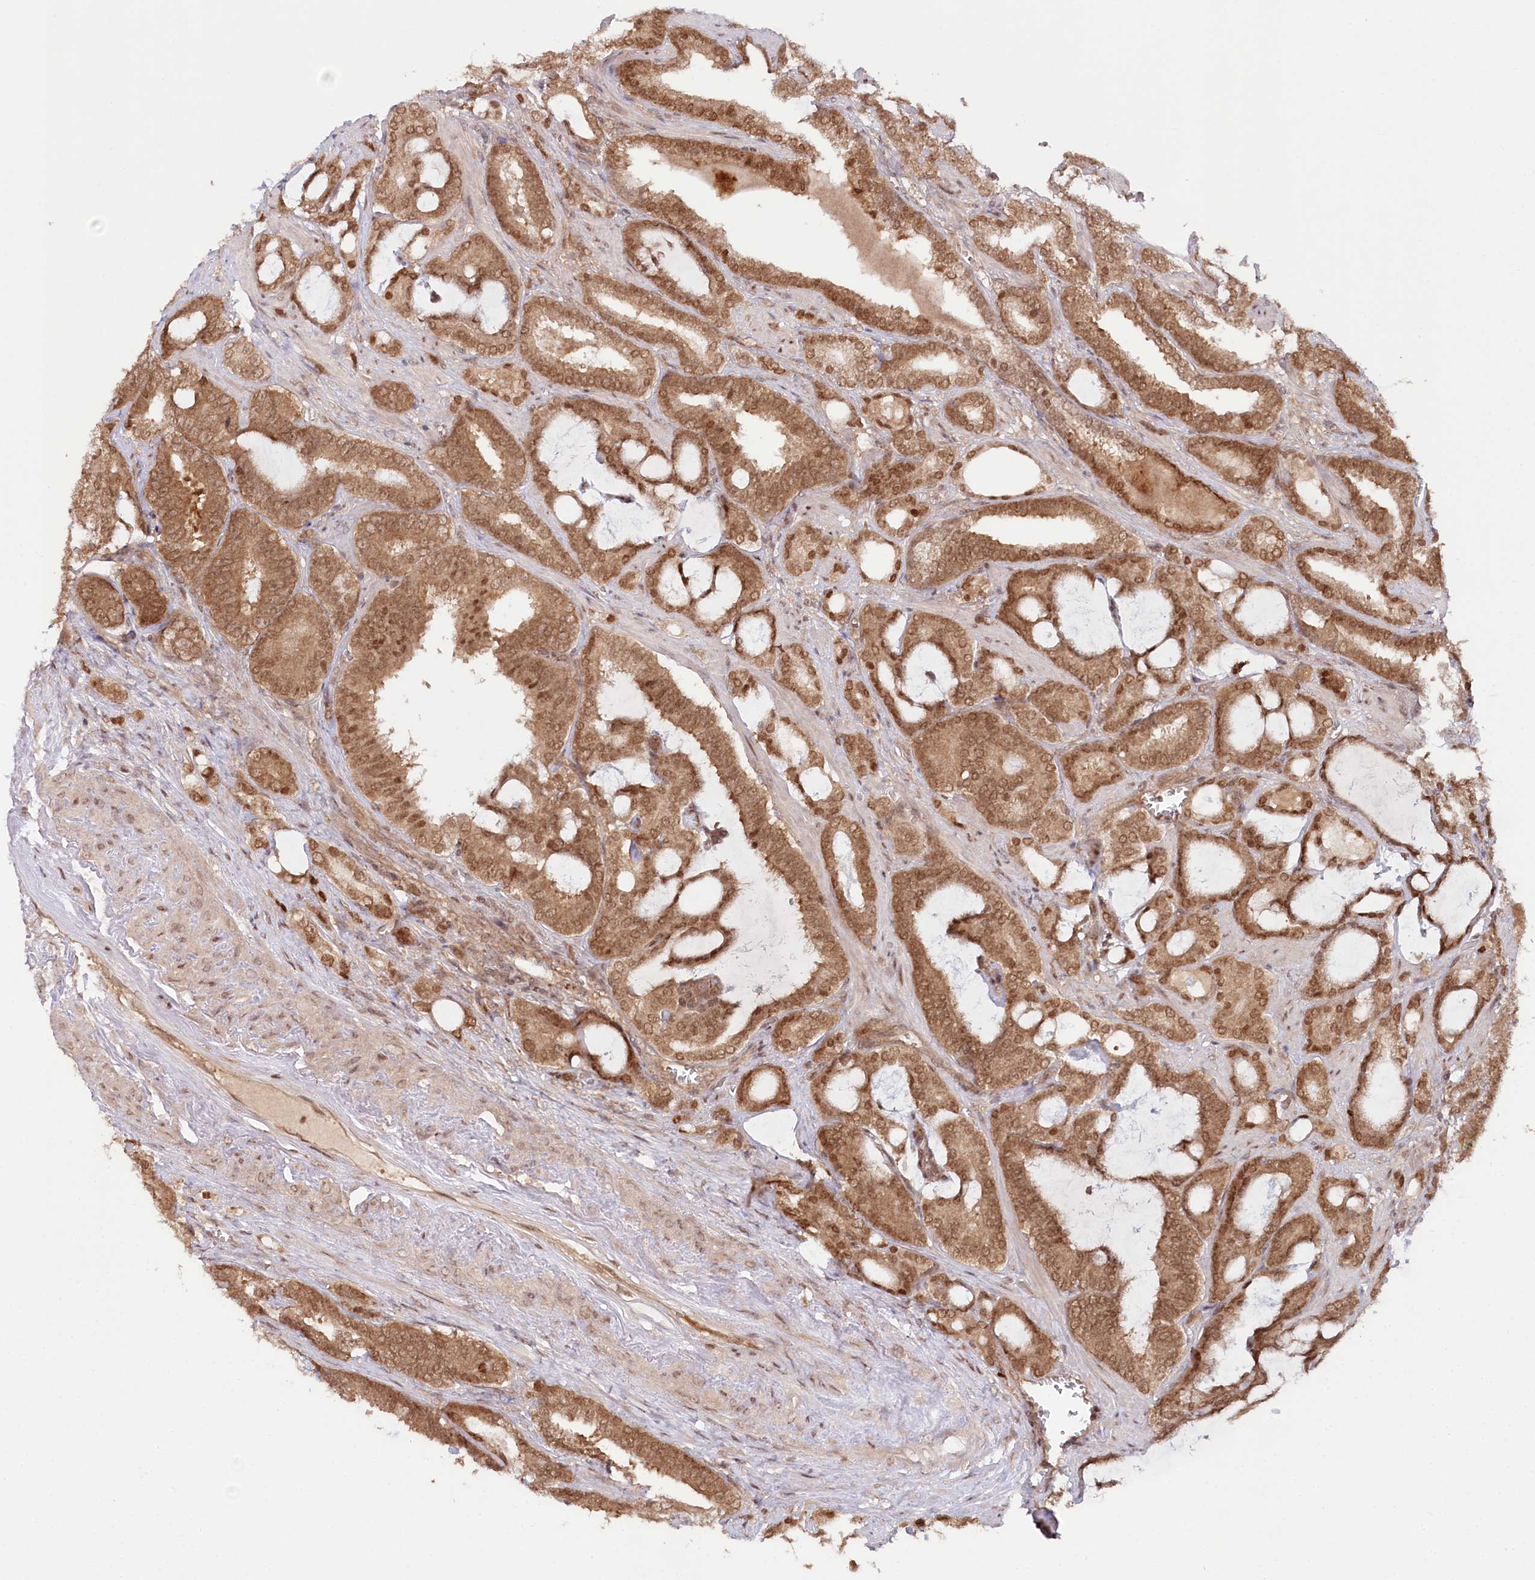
{"staining": {"intensity": "moderate", "quantity": ">75%", "location": "cytoplasmic/membranous,nuclear"}, "tissue": "prostate cancer", "cell_type": "Tumor cells", "image_type": "cancer", "snomed": [{"axis": "morphology", "description": "Adenocarcinoma, High grade"}, {"axis": "topography", "description": "Prostate and seminal vesicle, NOS"}], "caption": "Human high-grade adenocarcinoma (prostate) stained with a brown dye exhibits moderate cytoplasmic/membranous and nuclear positive positivity in about >75% of tumor cells.", "gene": "CCDC65", "patient": {"sex": "male", "age": 67}}